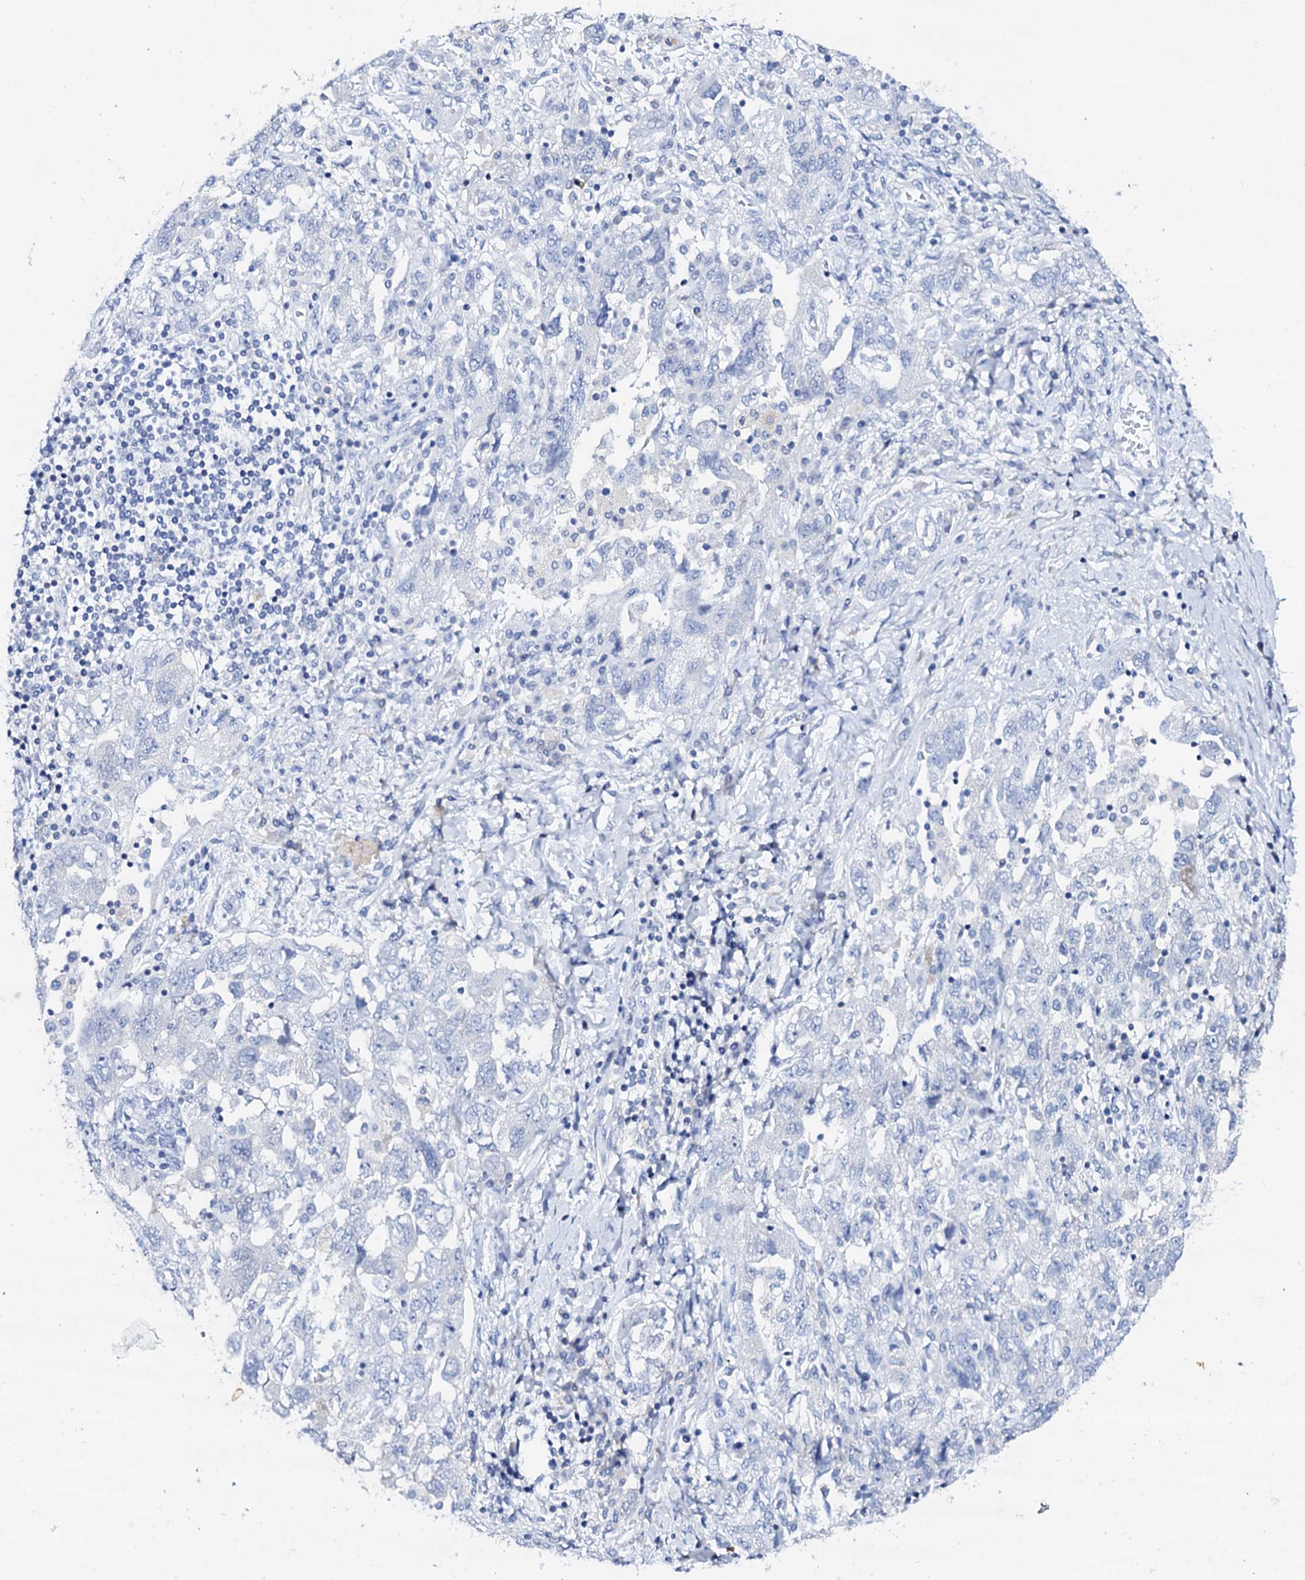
{"staining": {"intensity": "negative", "quantity": "none", "location": "none"}, "tissue": "ovarian cancer", "cell_type": "Tumor cells", "image_type": "cancer", "snomed": [{"axis": "morphology", "description": "Carcinoma, NOS"}, {"axis": "morphology", "description": "Cystadenocarcinoma, serous, NOS"}, {"axis": "topography", "description": "Ovary"}], "caption": "The immunohistochemistry (IHC) image has no significant staining in tumor cells of ovarian cancer (serous cystadenocarcinoma) tissue. Brightfield microscopy of IHC stained with DAB (brown) and hematoxylin (blue), captured at high magnification.", "gene": "FBXL16", "patient": {"sex": "female", "age": 69}}